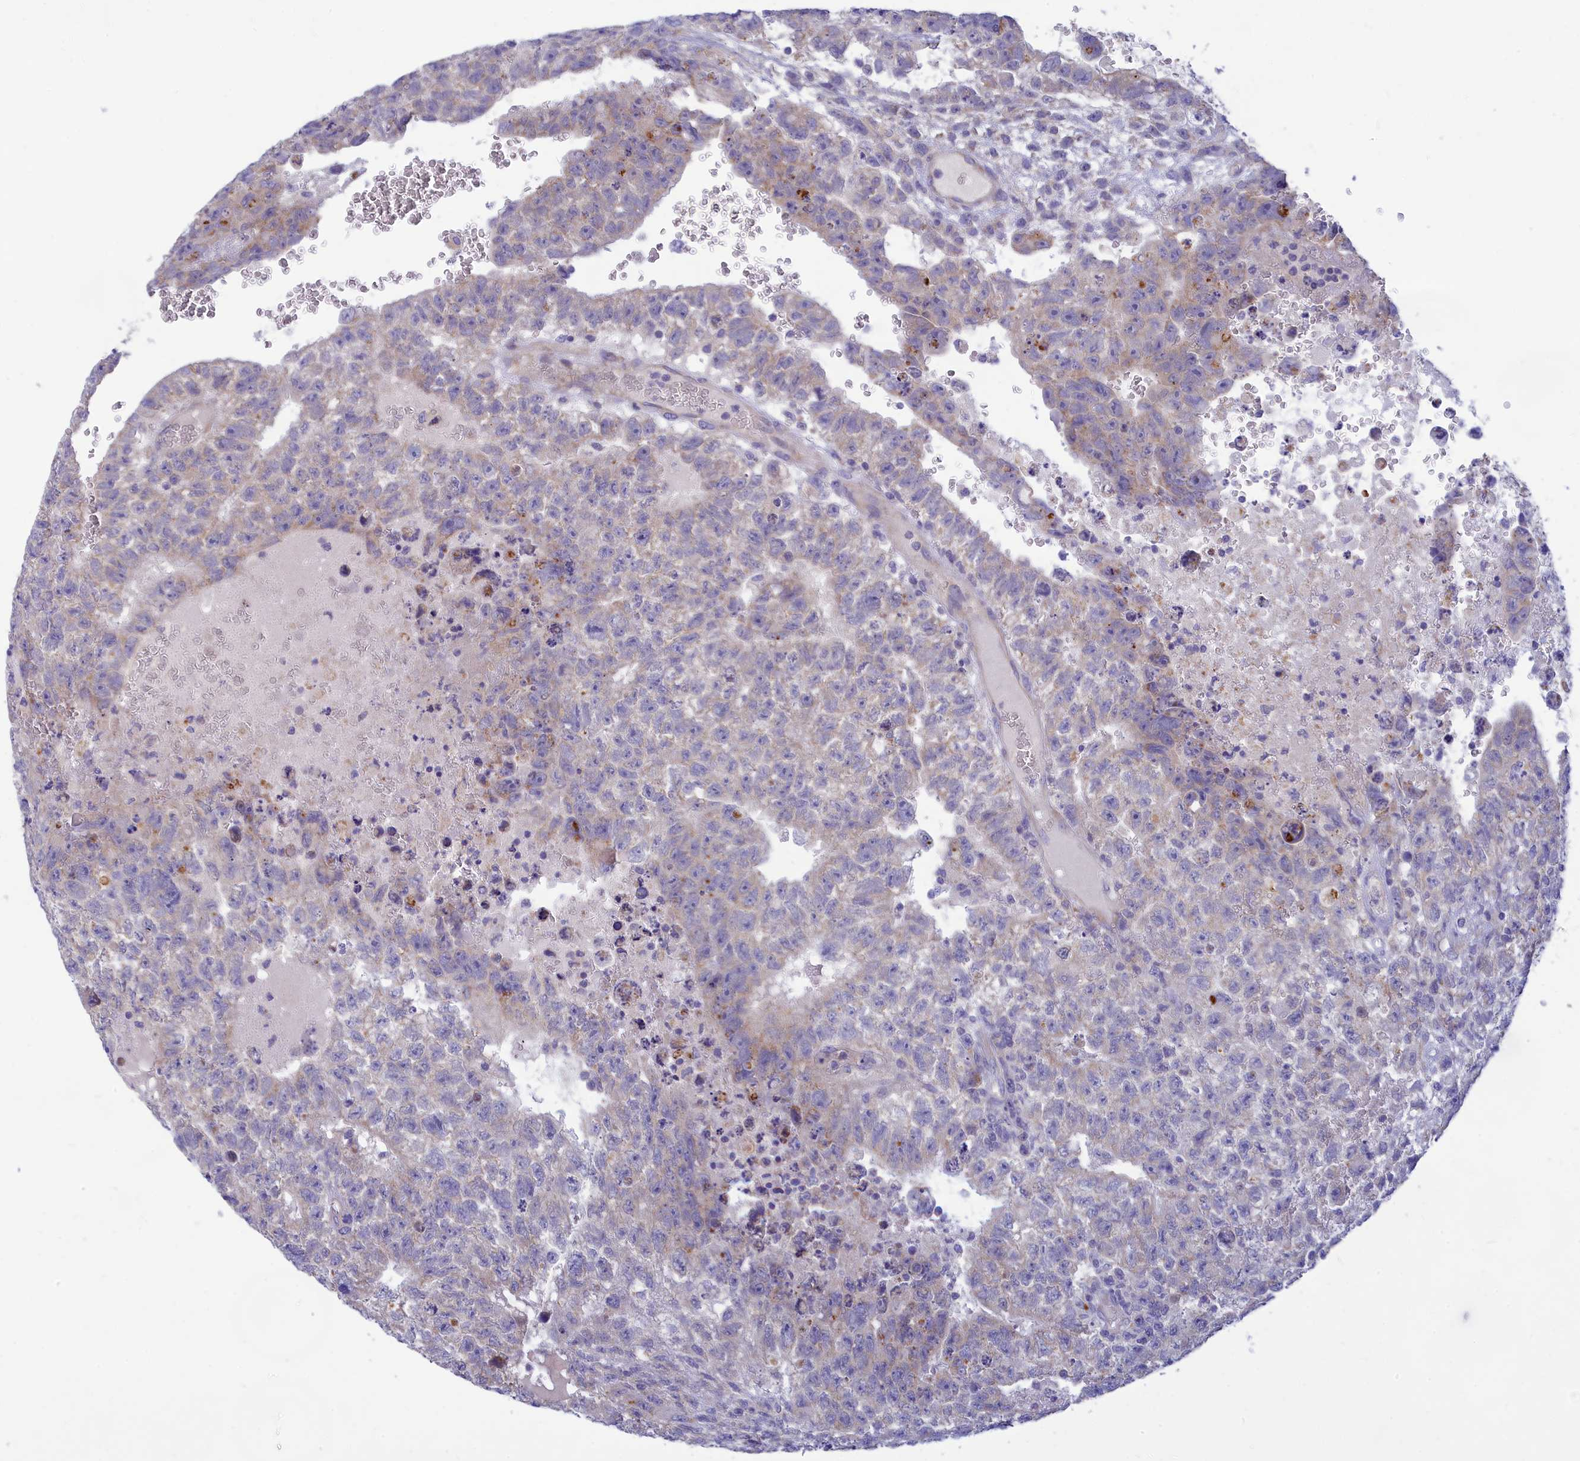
{"staining": {"intensity": "weak", "quantity": "<25%", "location": "cytoplasmic/membranous"}, "tissue": "testis cancer", "cell_type": "Tumor cells", "image_type": "cancer", "snomed": [{"axis": "morphology", "description": "Carcinoma, Embryonal, NOS"}, {"axis": "topography", "description": "Testis"}], "caption": "A micrograph of testis embryonal carcinoma stained for a protein shows no brown staining in tumor cells.", "gene": "TMEM30B", "patient": {"sex": "male", "age": 26}}